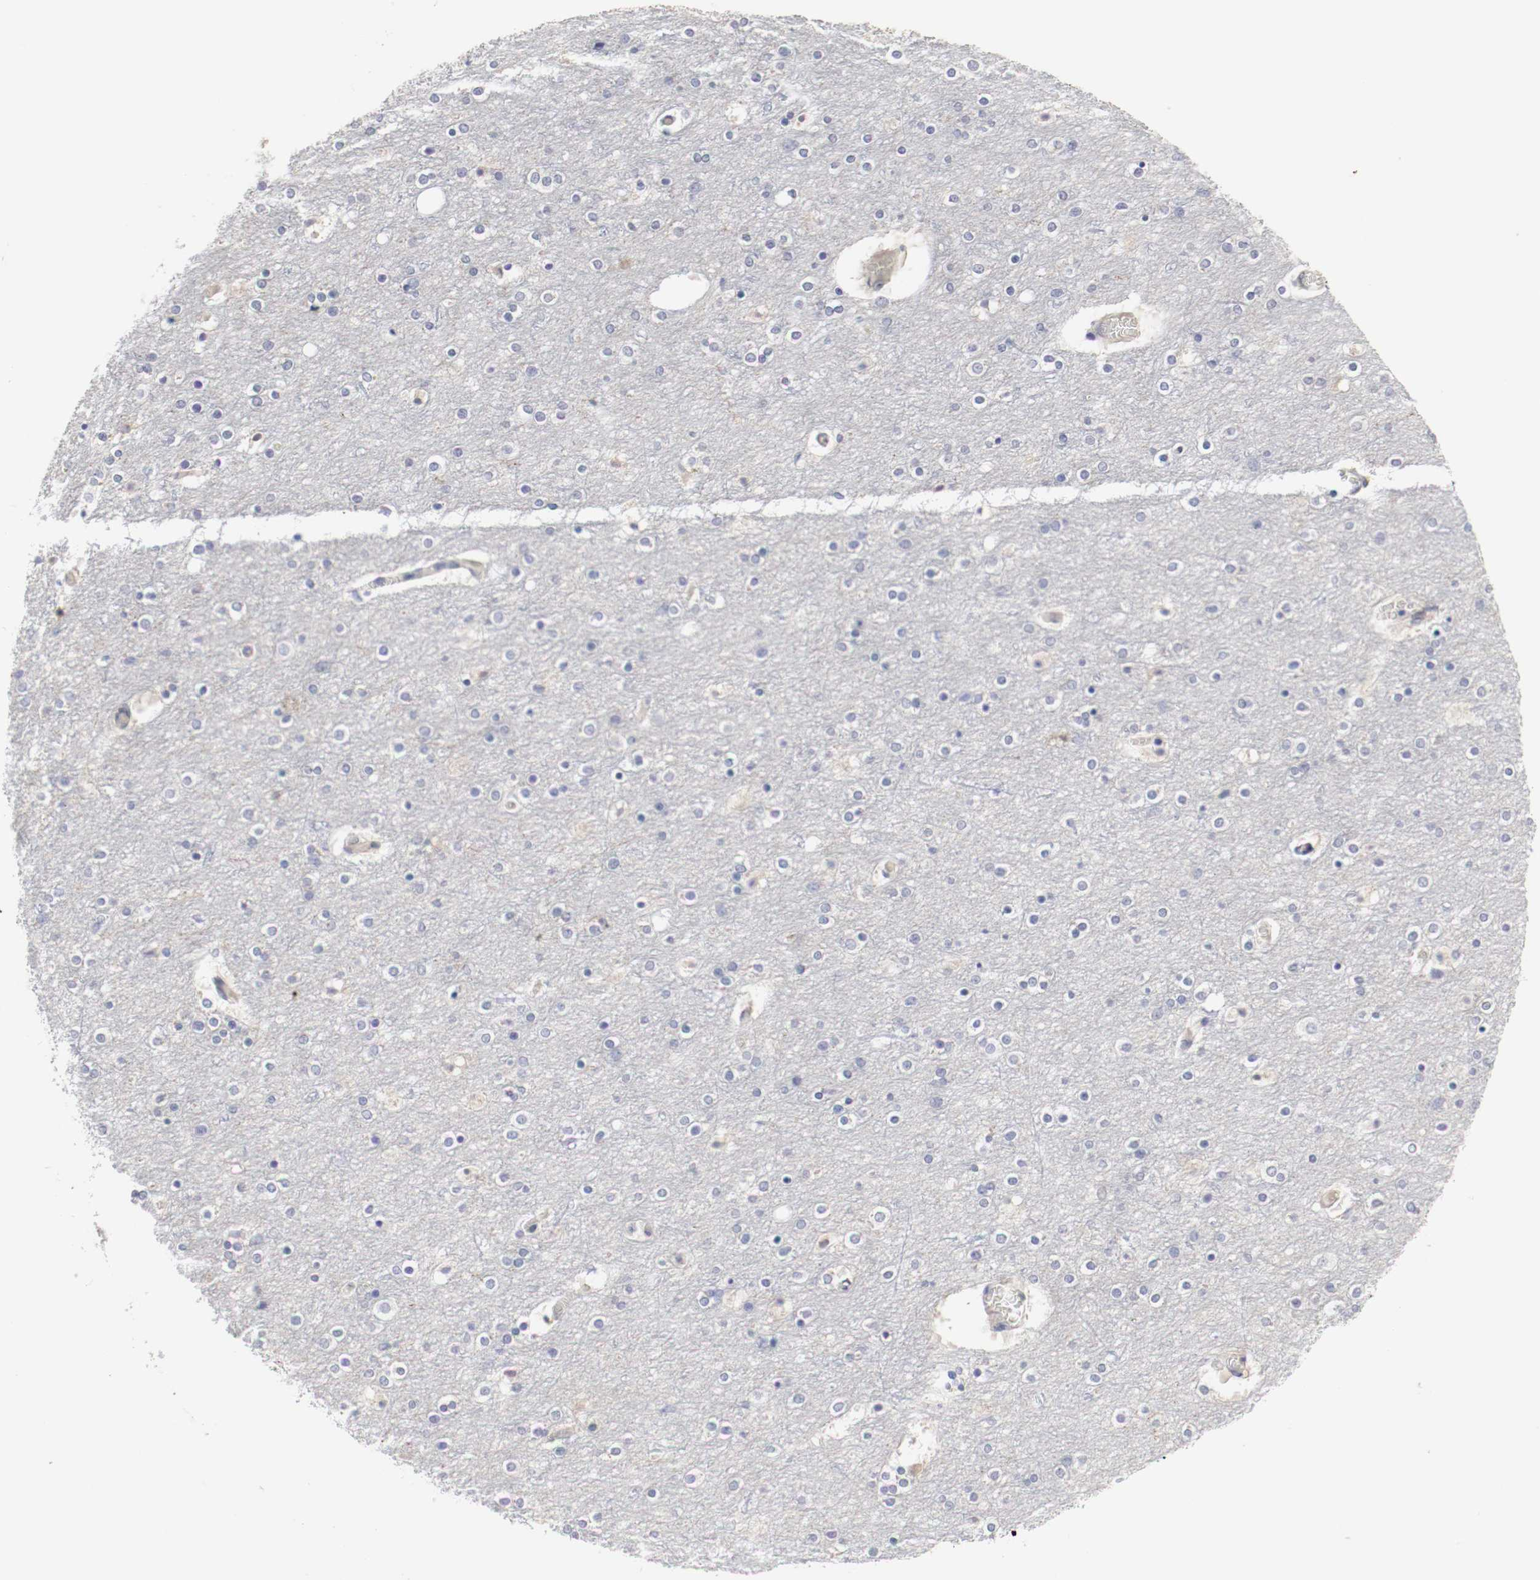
{"staining": {"intensity": "negative", "quantity": "none", "location": "none"}, "tissue": "cerebral cortex", "cell_type": "Endothelial cells", "image_type": "normal", "snomed": [{"axis": "morphology", "description": "Normal tissue, NOS"}, {"axis": "topography", "description": "Cerebral cortex"}], "caption": "Human cerebral cortex stained for a protein using immunohistochemistry (IHC) demonstrates no positivity in endothelial cells.", "gene": "KIT", "patient": {"sex": "female", "age": 54}}